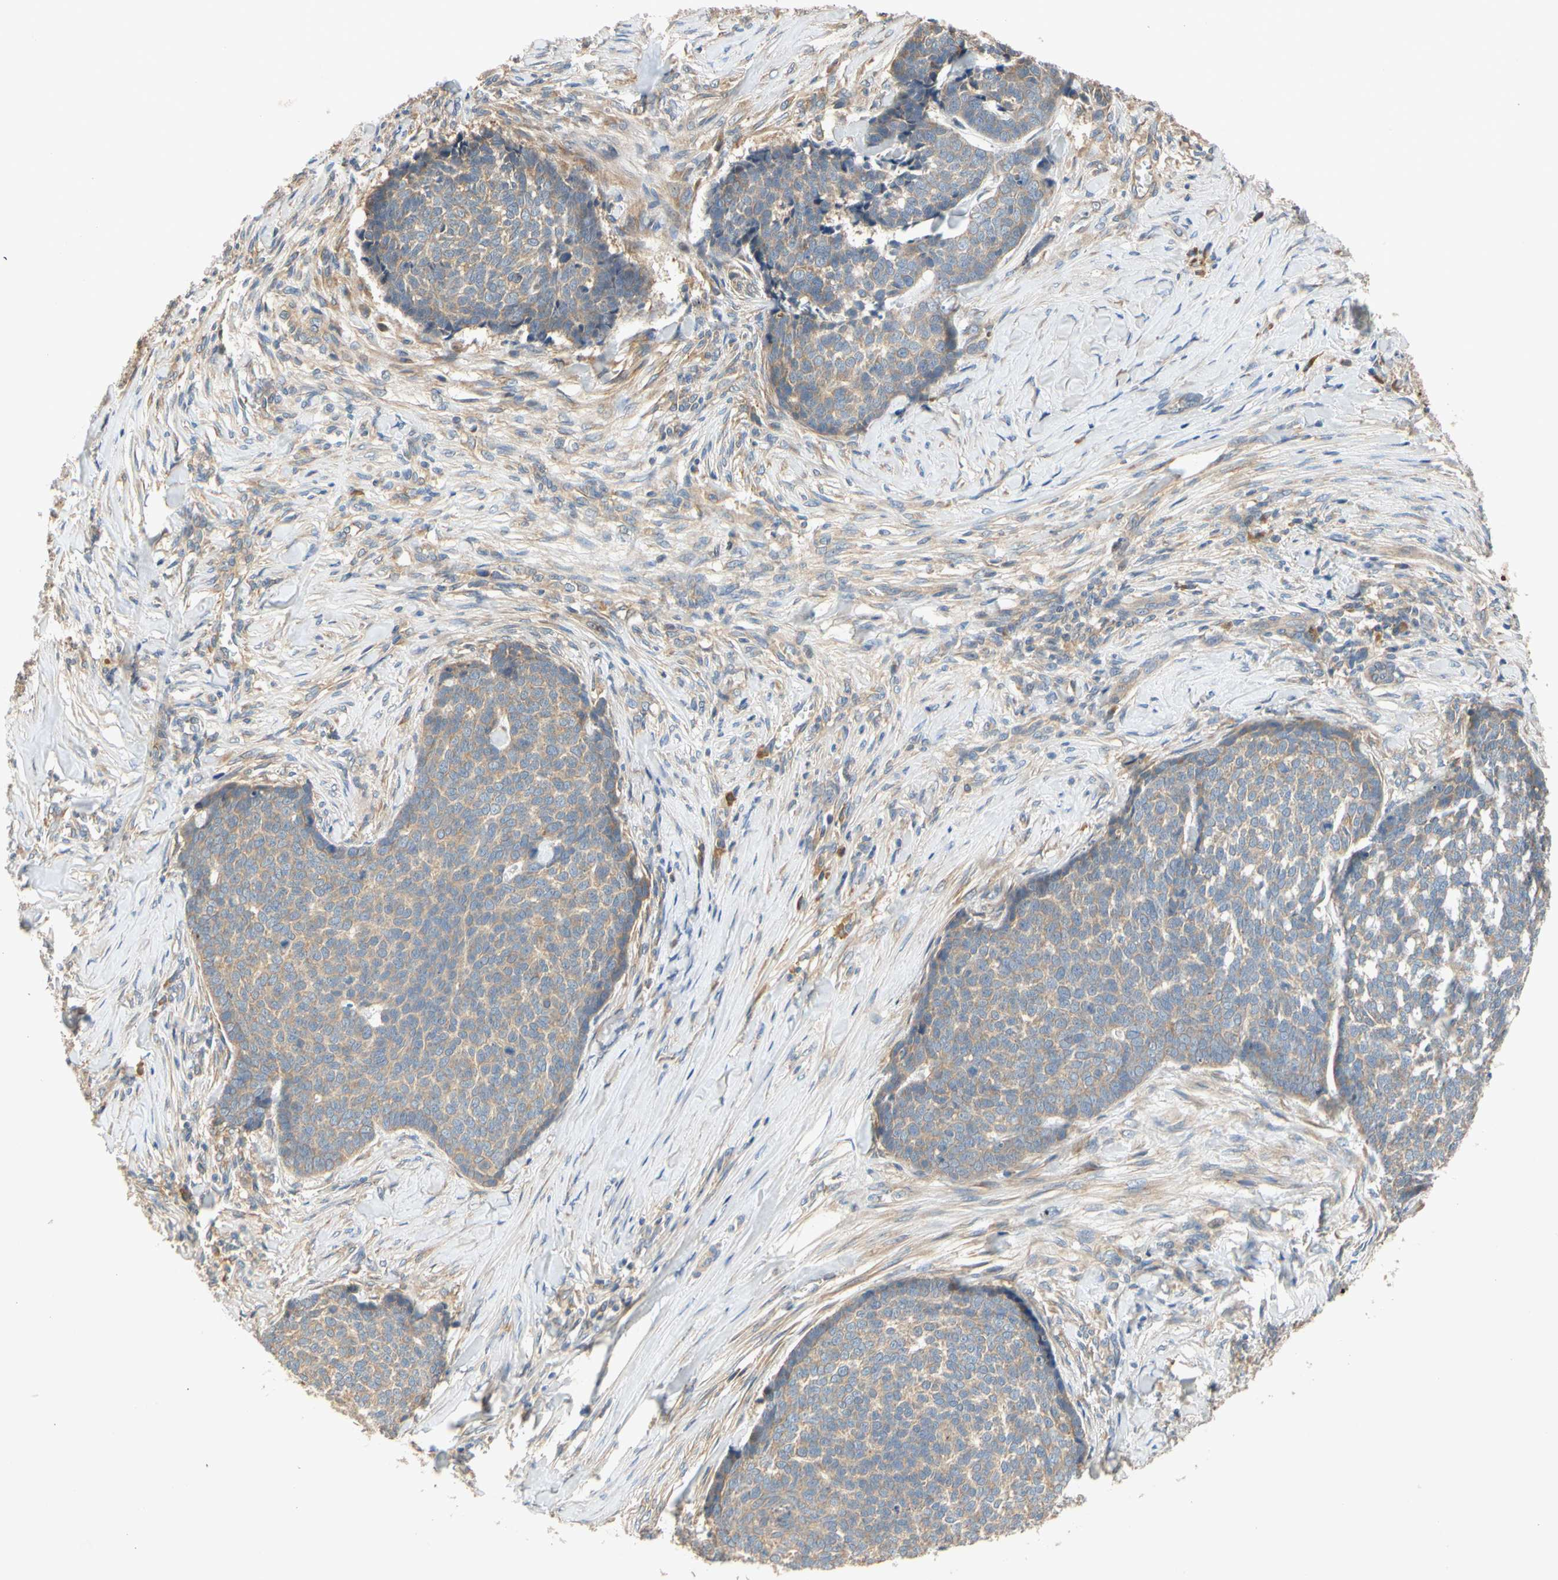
{"staining": {"intensity": "weak", "quantity": "25%-75%", "location": "cytoplasmic/membranous"}, "tissue": "skin cancer", "cell_type": "Tumor cells", "image_type": "cancer", "snomed": [{"axis": "morphology", "description": "Basal cell carcinoma"}, {"axis": "topography", "description": "Skin"}], "caption": "Tumor cells exhibit low levels of weak cytoplasmic/membranous positivity in about 25%-75% of cells in basal cell carcinoma (skin). The staining was performed using DAB, with brown indicating positive protein expression. Nuclei are stained blue with hematoxylin.", "gene": "USP46", "patient": {"sex": "male", "age": 84}}